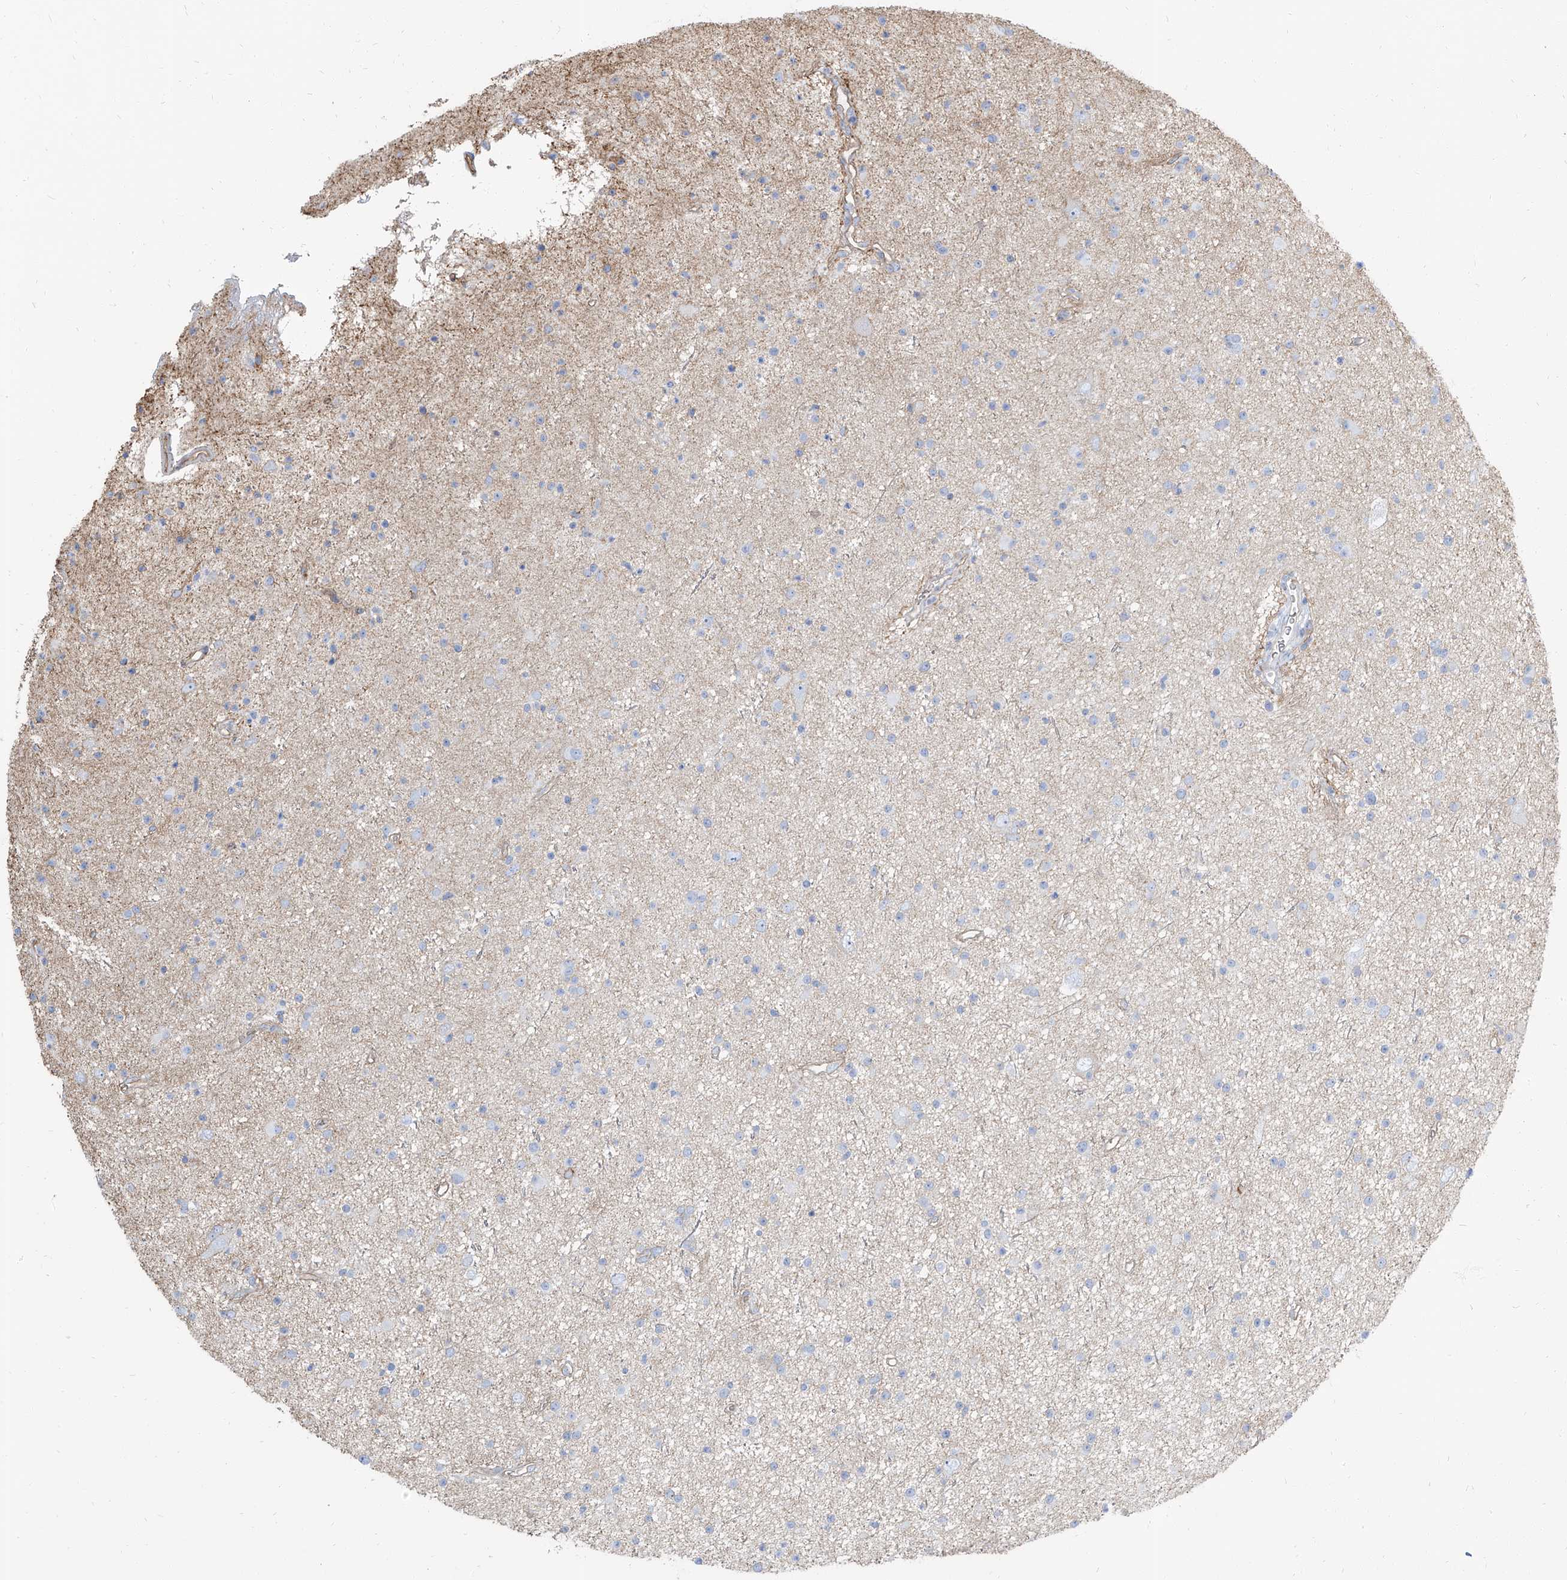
{"staining": {"intensity": "negative", "quantity": "none", "location": "none"}, "tissue": "glioma", "cell_type": "Tumor cells", "image_type": "cancer", "snomed": [{"axis": "morphology", "description": "Glioma, malignant, Low grade"}, {"axis": "topography", "description": "Cerebral cortex"}], "caption": "Immunohistochemical staining of low-grade glioma (malignant) shows no significant expression in tumor cells.", "gene": "TXLNB", "patient": {"sex": "female", "age": 39}}